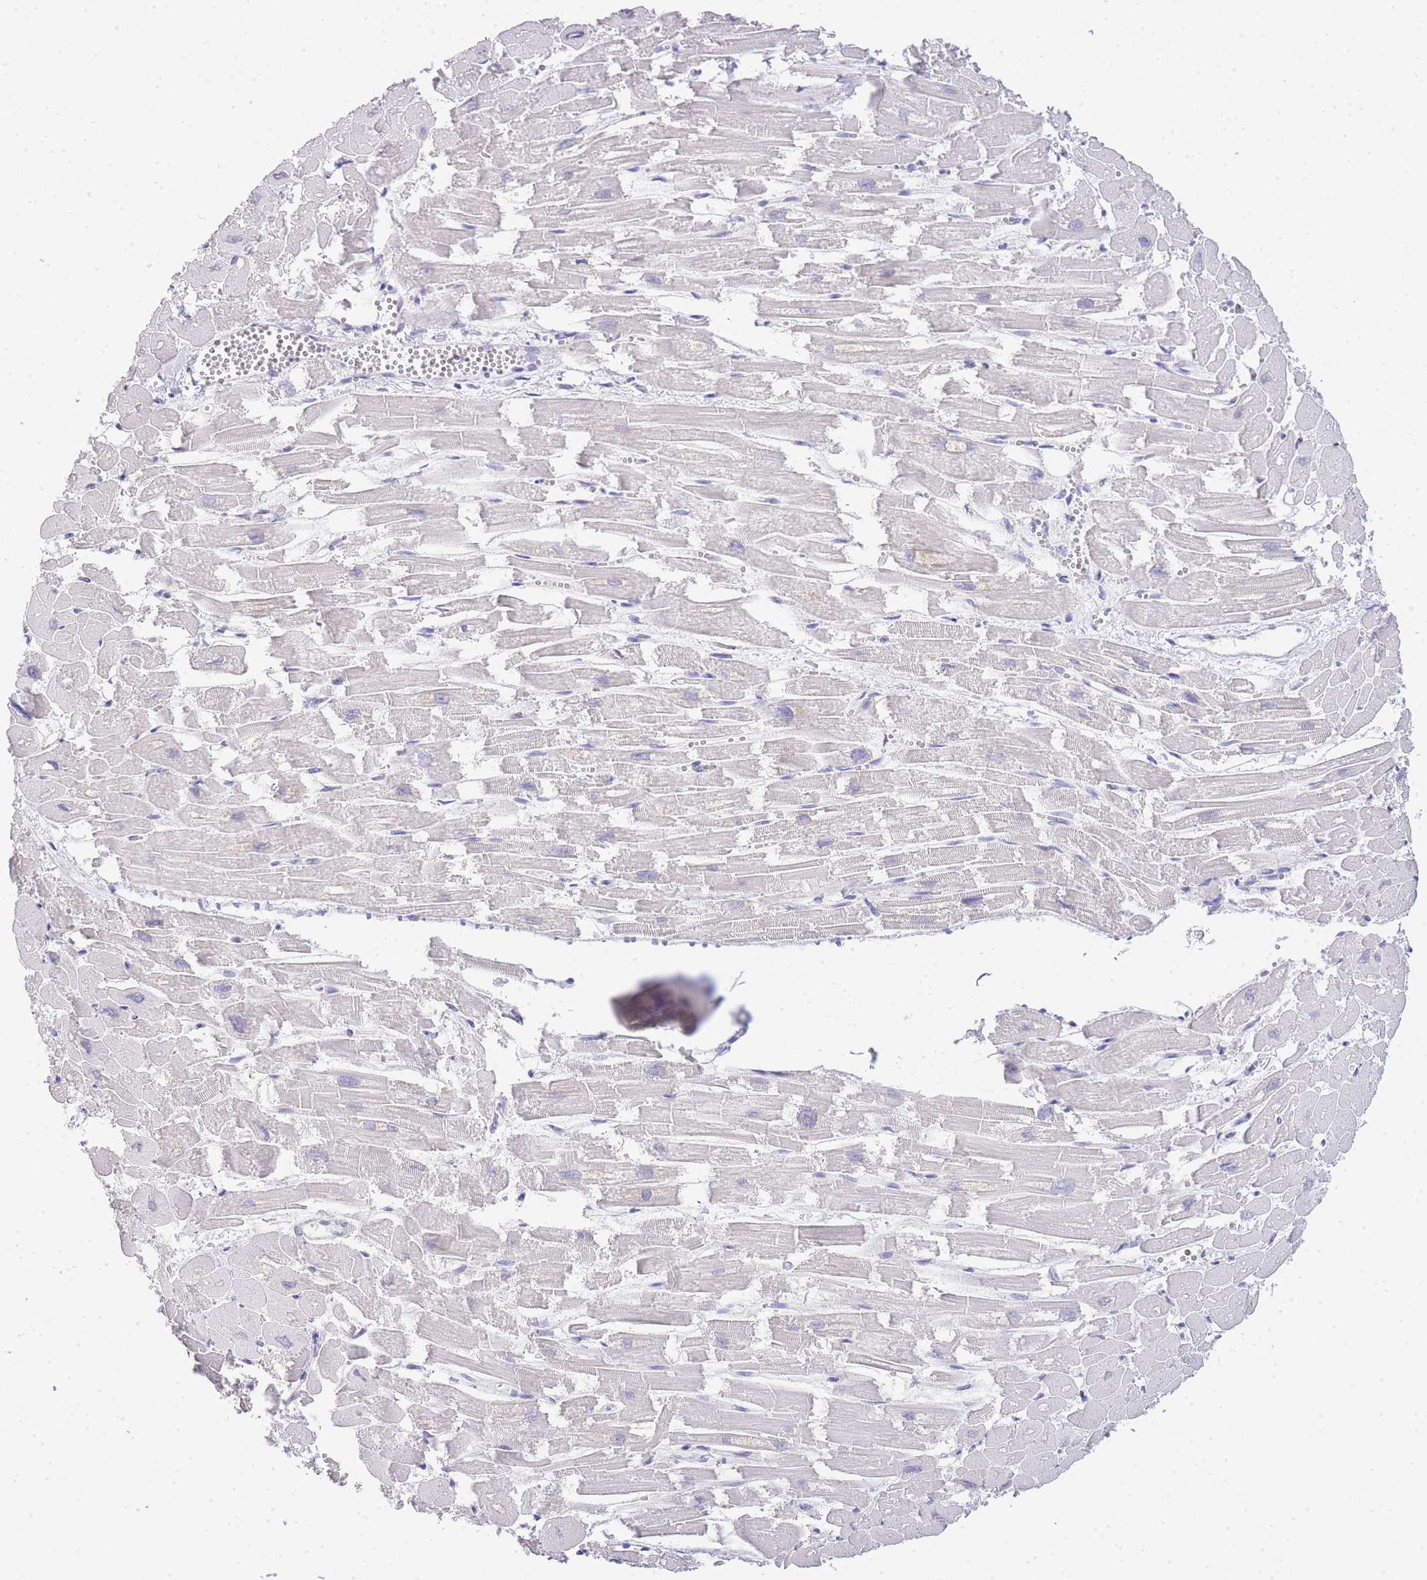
{"staining": {"intensity": "negative", "quantity": "none", "location": "none"}, "tissue": "heart muscle", "cell_type": "Cardiomyocytes", "image_type": "normal", "snomed": [{"axis": "morphology", "description": "Normal tissue, NOS"}, {"axis": "topography", "description": "Heart"}], "caption": "Immunohistochemistry photomicrograph of normal heart muscle: heart muscle stained with DAB exhibits no significant protein expression in cardiomyocytes.", "gene": "RHO", "patient": {"sex": "male", "age": 54}}